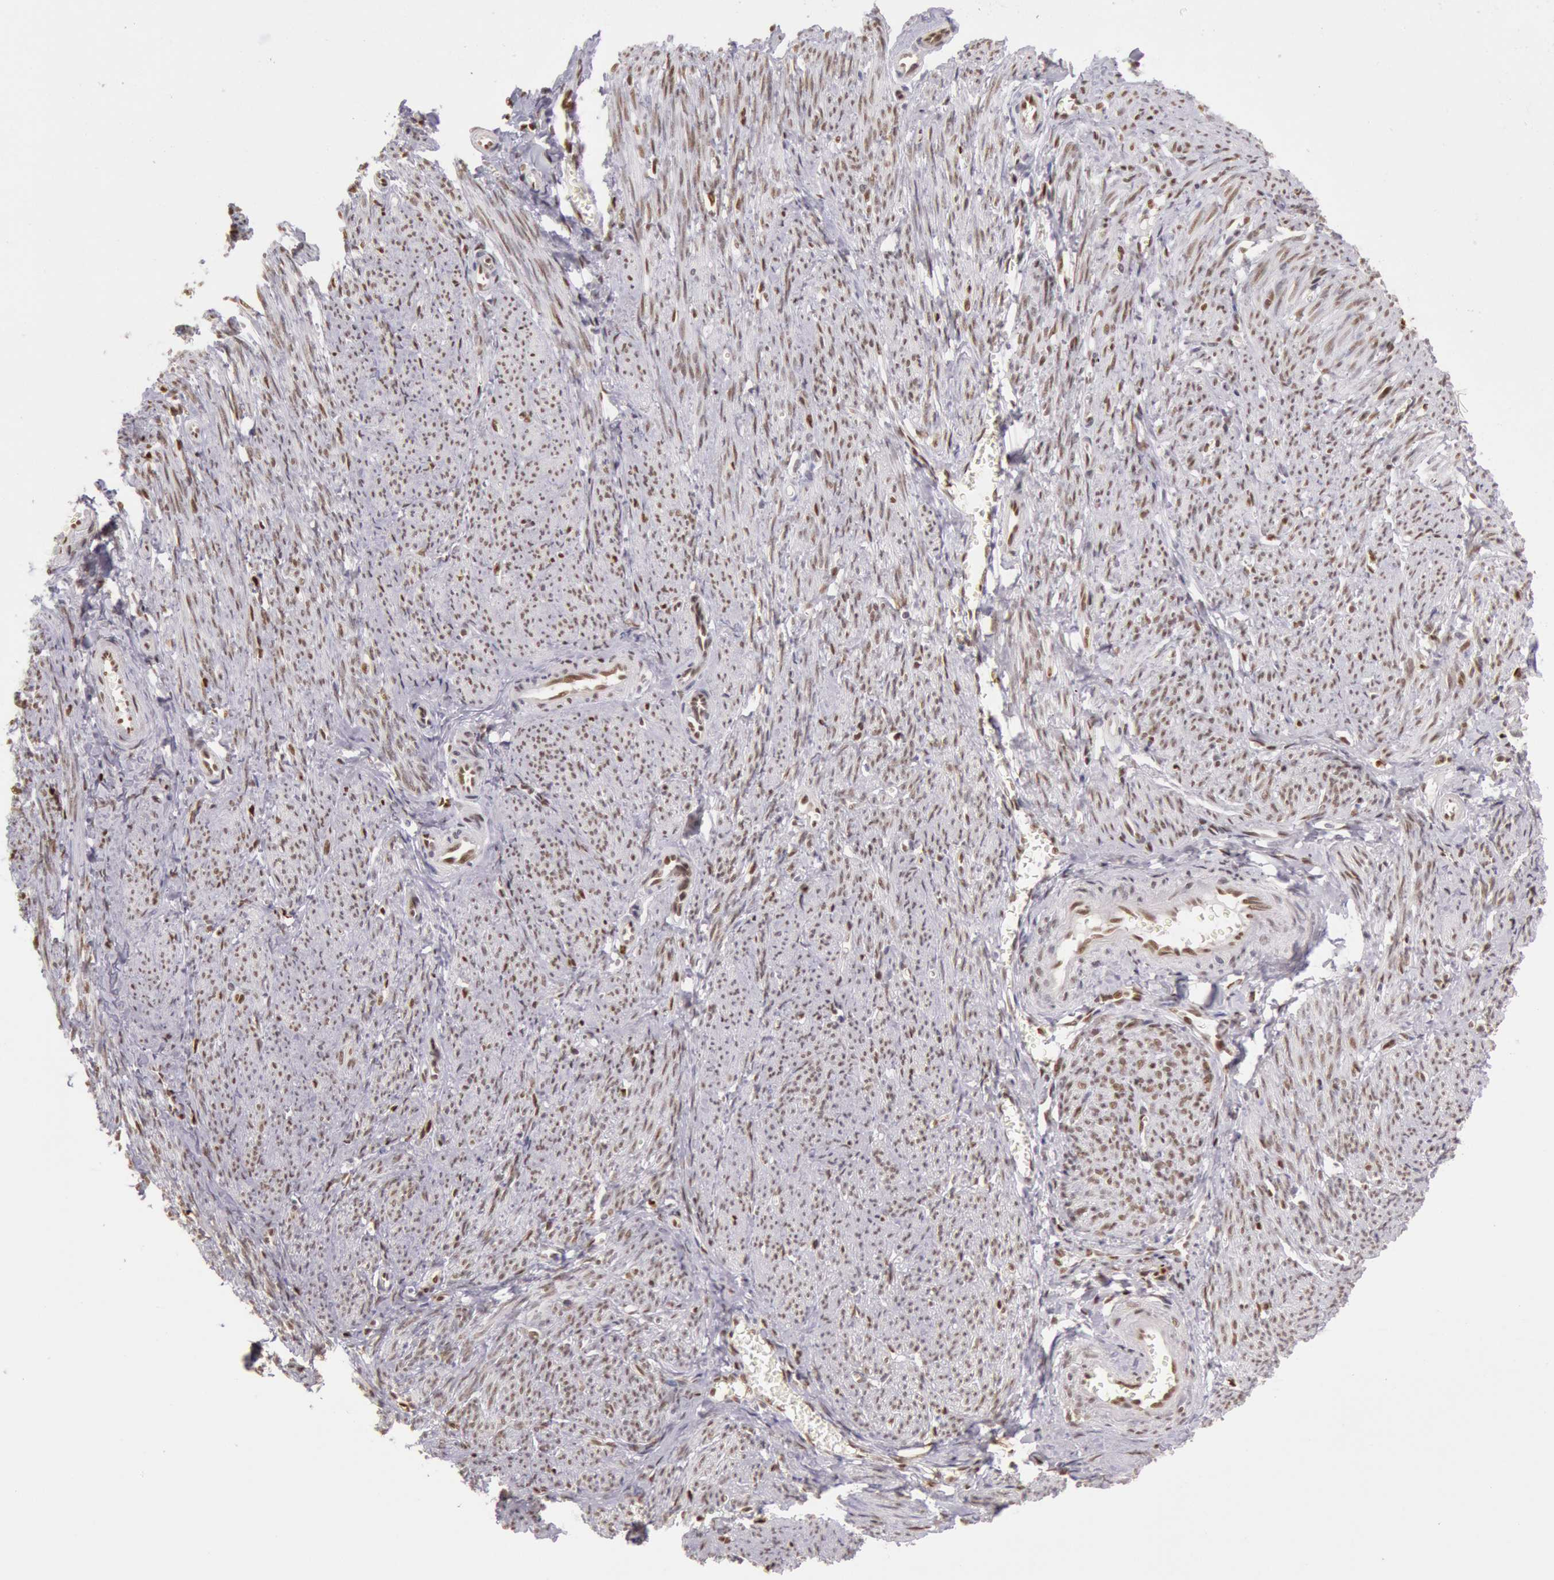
{"staining": {"intensity": "moderate", "quantity": "25%-75%", "location": "nuclear"}, "tissue": "smooth muscle", "cell_type": "Smooth muscle cells", "image_type": "normal", "snomed": [{"axis": "morphology", "description": "Normal tissue, NOS"}, {"axis": "topography", "description": "Smooth muscle"}, {"axis": "topography", "description": "Cervix"}], "caption": "Immunohistochemical staining of unremarkable smooth muscle demonstrates 25%-75% levels of moderate nuclear protein positivity in about 25%-75% of smooth muscle cells. Immunohistochemistry stains the protein of interest in brown and the nuclei are stained blue.", "gene": "ESS2", "patient": {"sex": "female", "age": 70}}